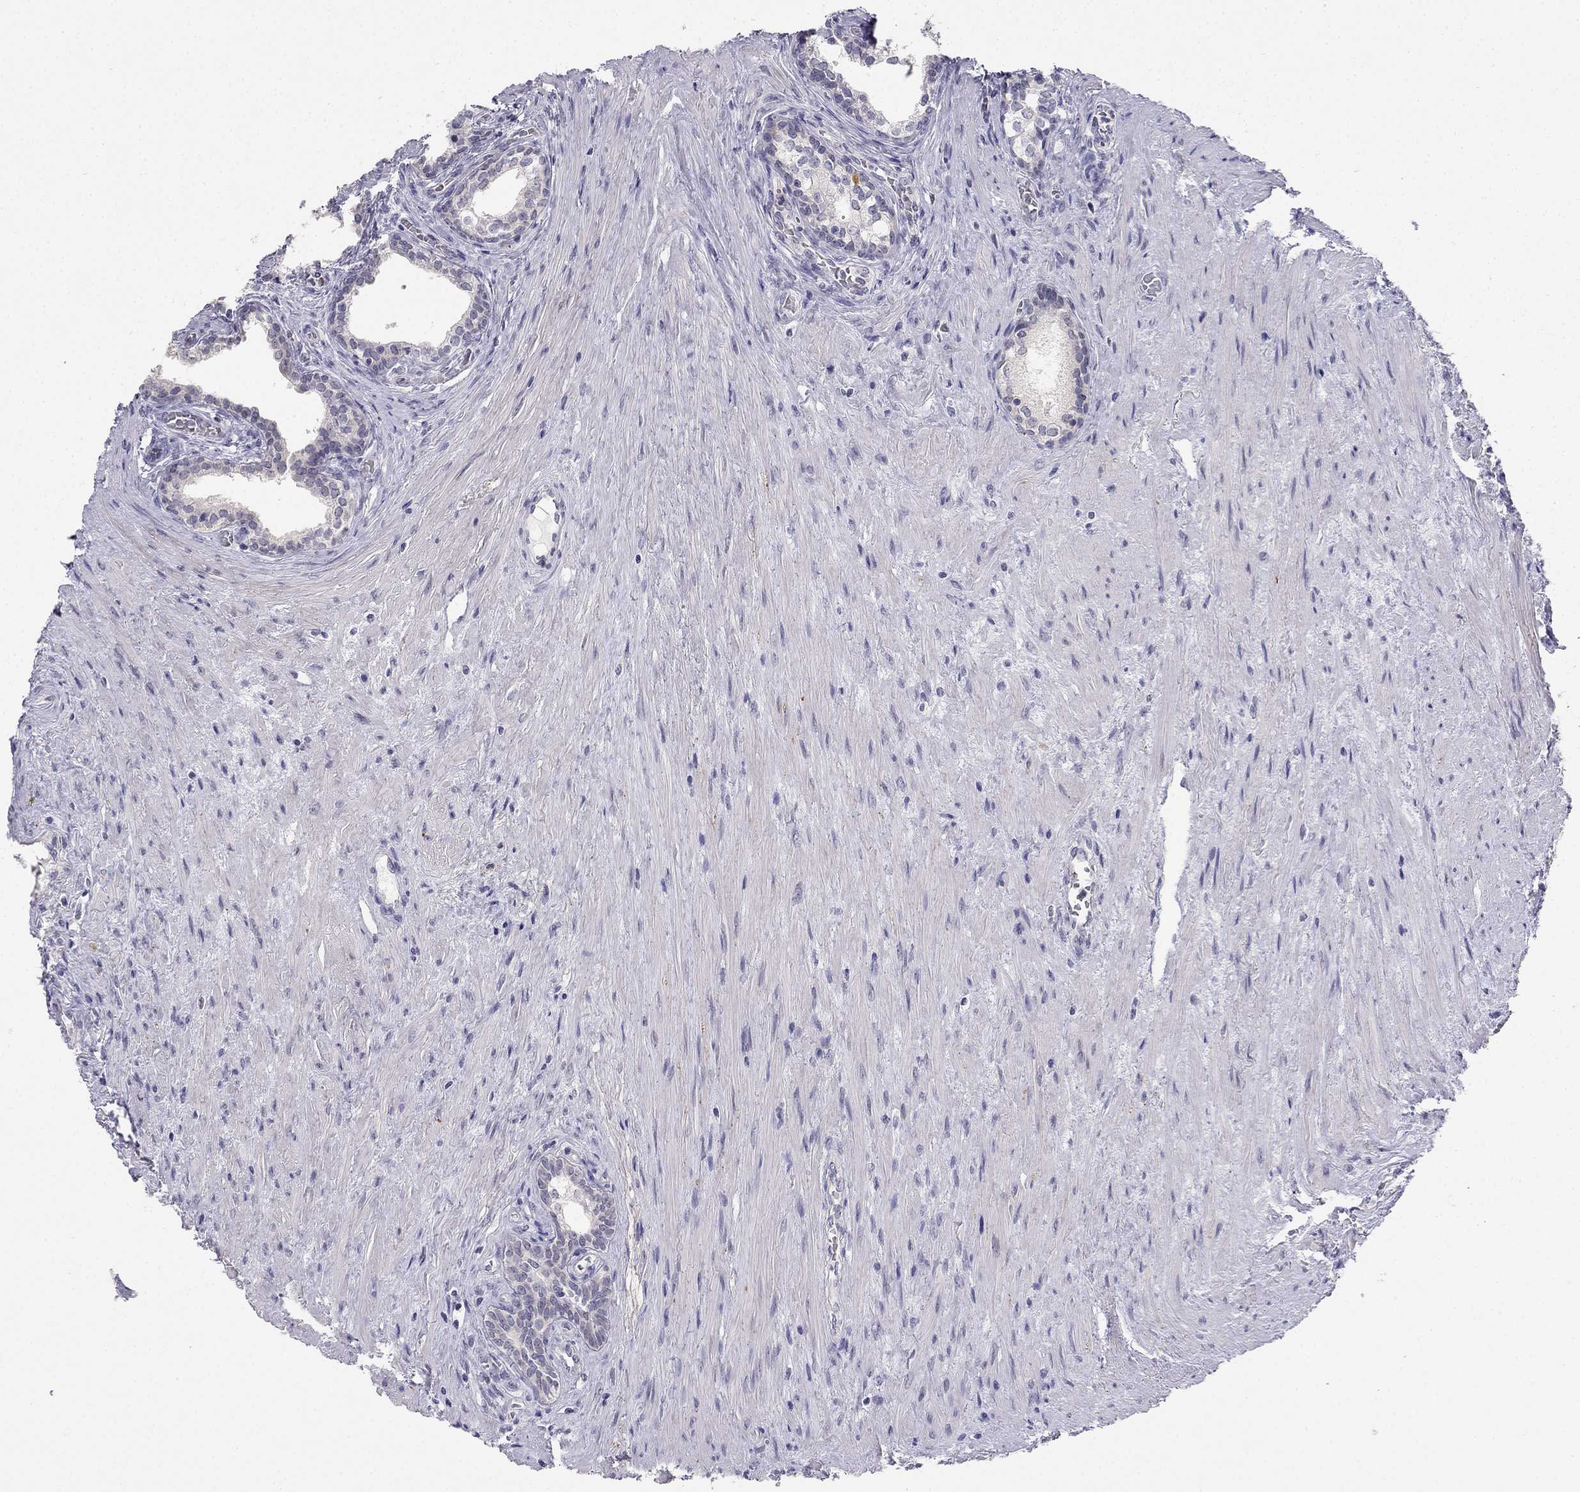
{"staining": {"intensity": "negative", "quantity": "none", "location": "none"}, "tissue": "prostate cancer", "cell_type": "Tumor cells", "image_type": "cancer", "snomed": [{"axis": "morphology", "description": "Adenocarcinoma, NOS"}, {"axis": "morphology", "description": "Adenocarcinoma, High grade"}, {"axis": "topography", "description": "Prostate"}], "caption": "An immunohistochemistry (IHC) photomicrograph of prostate high-grade adenocarcinoma is shown. There is no staining in tumor cells of prostate high-grade adenocarcinoma. The staining was performed using DAB to visualize the protein expression in brown, while the nuclei were stained in blue with hematoxylin (Magnification: 20x).", "gene": "C16orf89", "patient": {"sex": "male", "age": 61}}